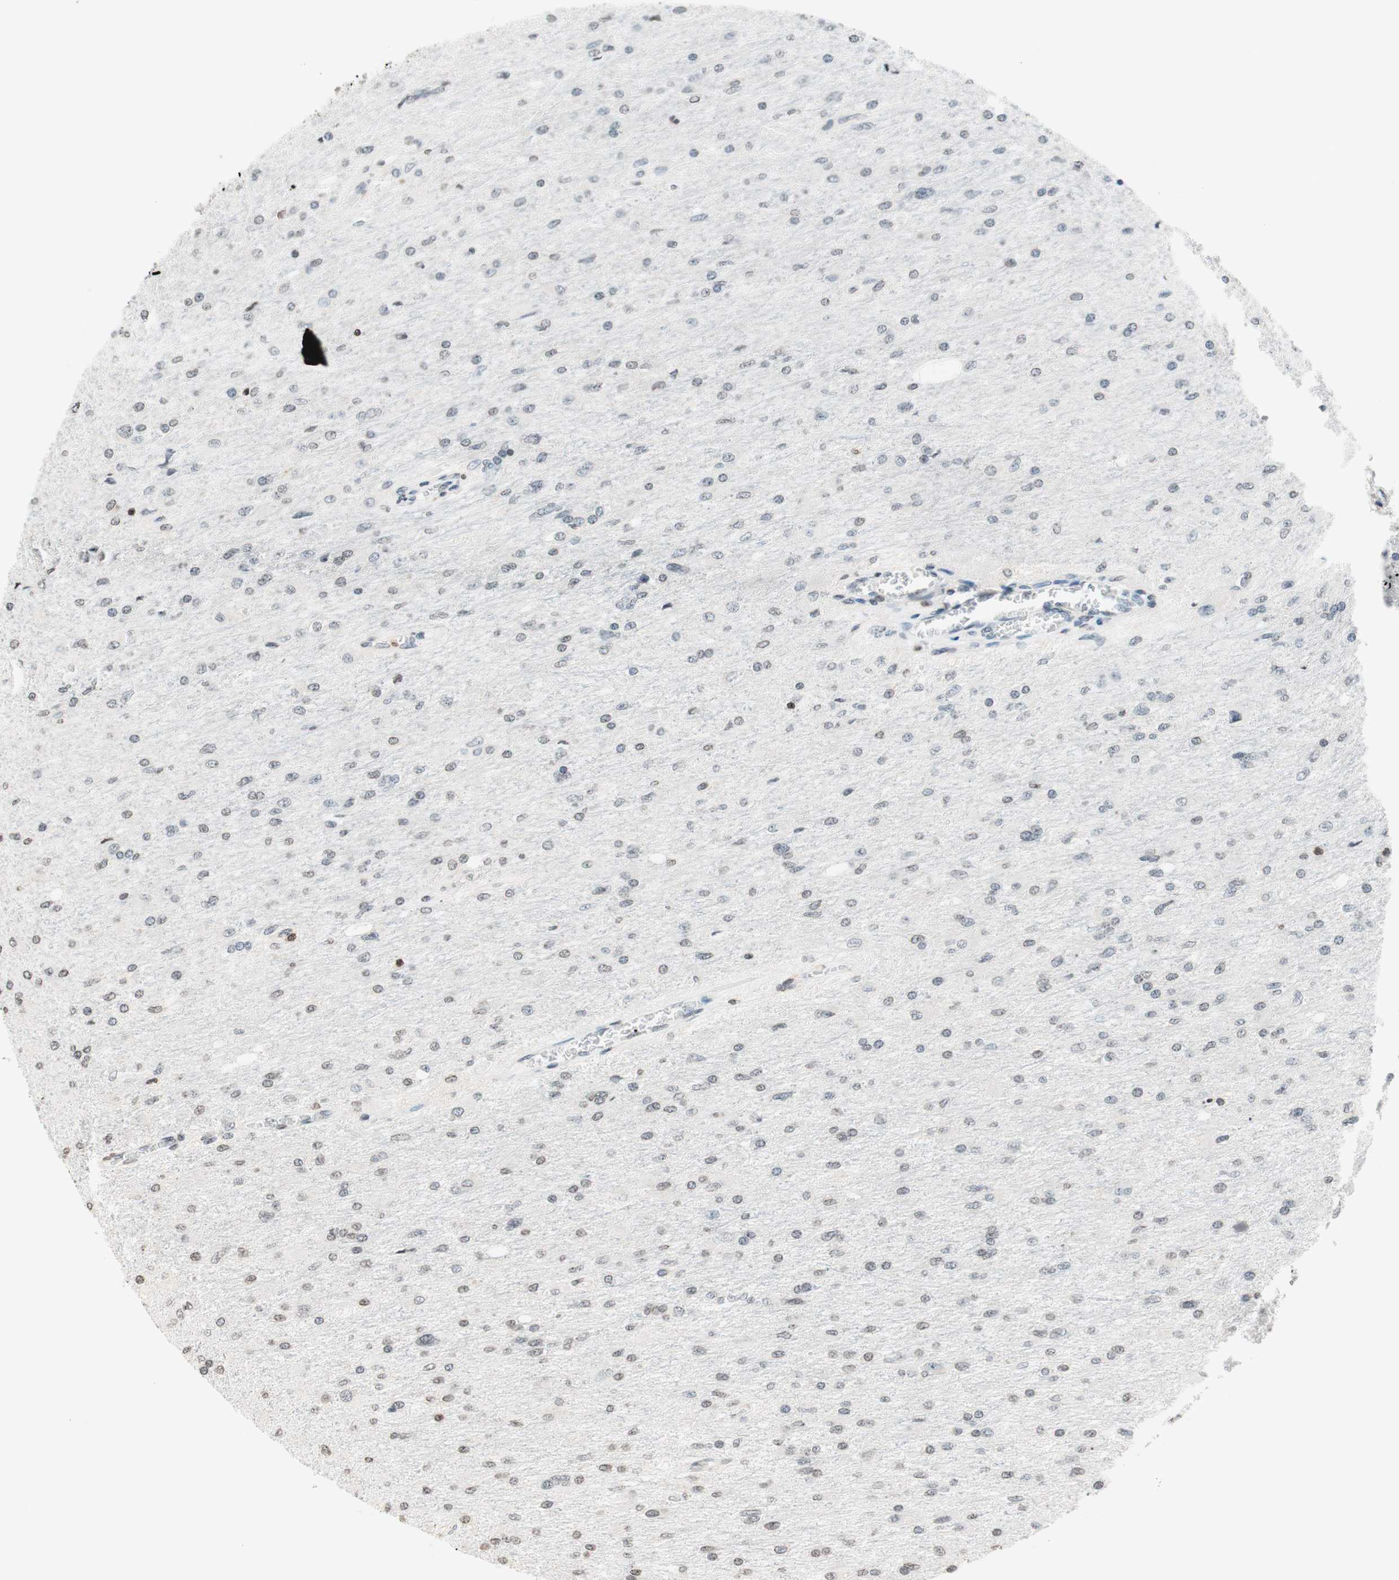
{"staining": {"intensity": "weak", "quantity": "<25%", "location": "nuclear"}, "tissue": "glioma", "cell_type": "Tumor cells", "image_type": "cancer", "snomed": [{"axis": "morphology", "description": "Glioma, malignant, High grade"}, {"axis": "topography", "description": "Cerebral cortex"}], "caption": "Glioma was stained to show a protein in brown. There is no significant staining in tumor cells. Brightfield microscopy of immunohistochemistry stained with DAB (brown) and hematoxylin (blue), captured at high magnification.", "gene": "WIPF1", "patient": {"sex": "female", "age": 36}}